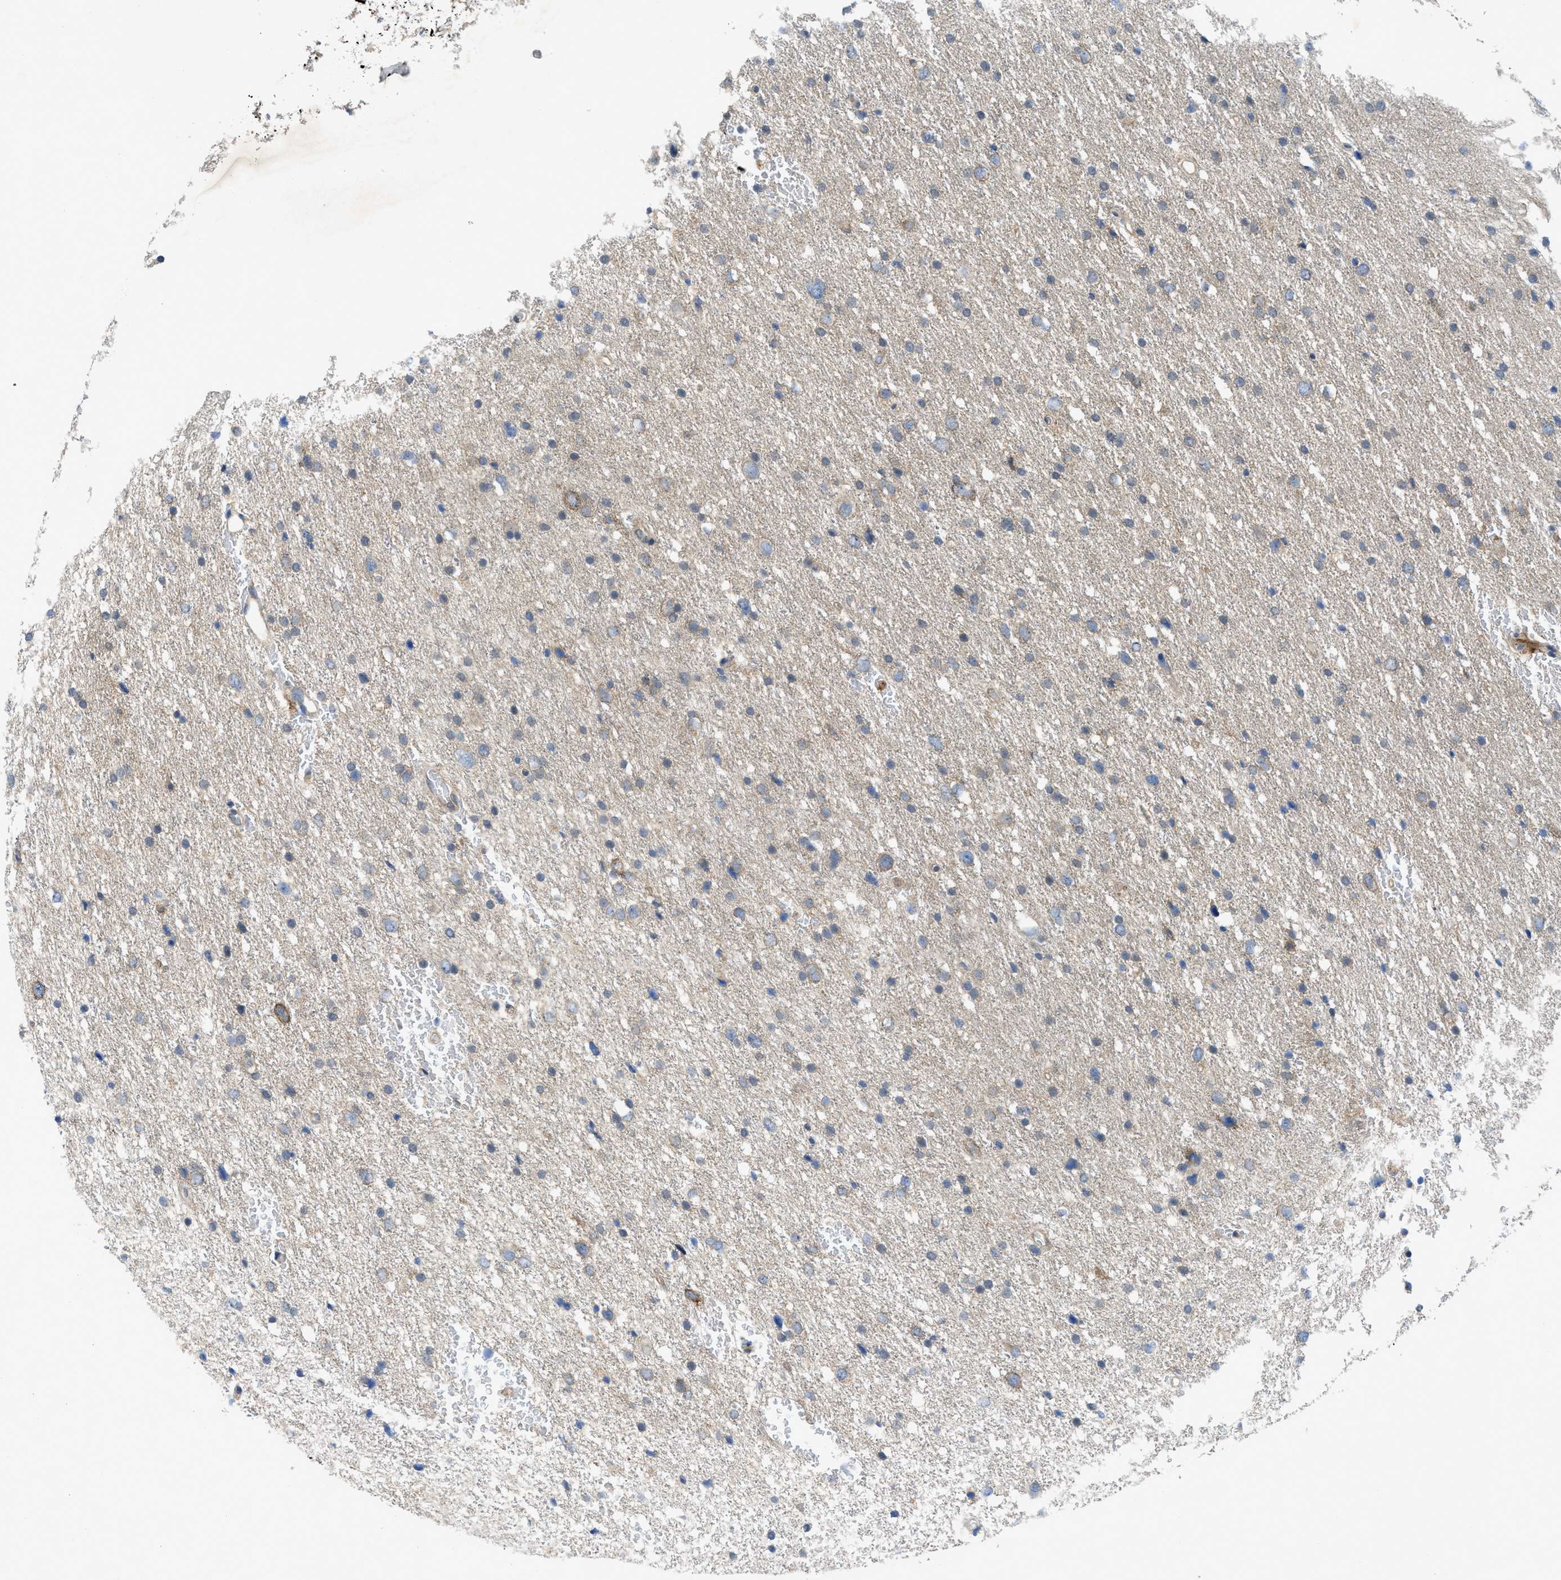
{"staining": {"intensity": "negative", "quantity": "none", "location": "none"}, "tissue": "glioma", "cell_type": "Tumor cells", "image_type": "cancer", "snomed": [{"axis": "morphology", "description": "Glioma, malignant, Low grade"}, {"axis": "topography", "description": "Brain"}], "caption": "Photomicrograph shows no protein staining in tumor cells of malignant low-grade glioma tissue.", "gene": "PANX1", "patient": {"sex": "female", "age": 37}}